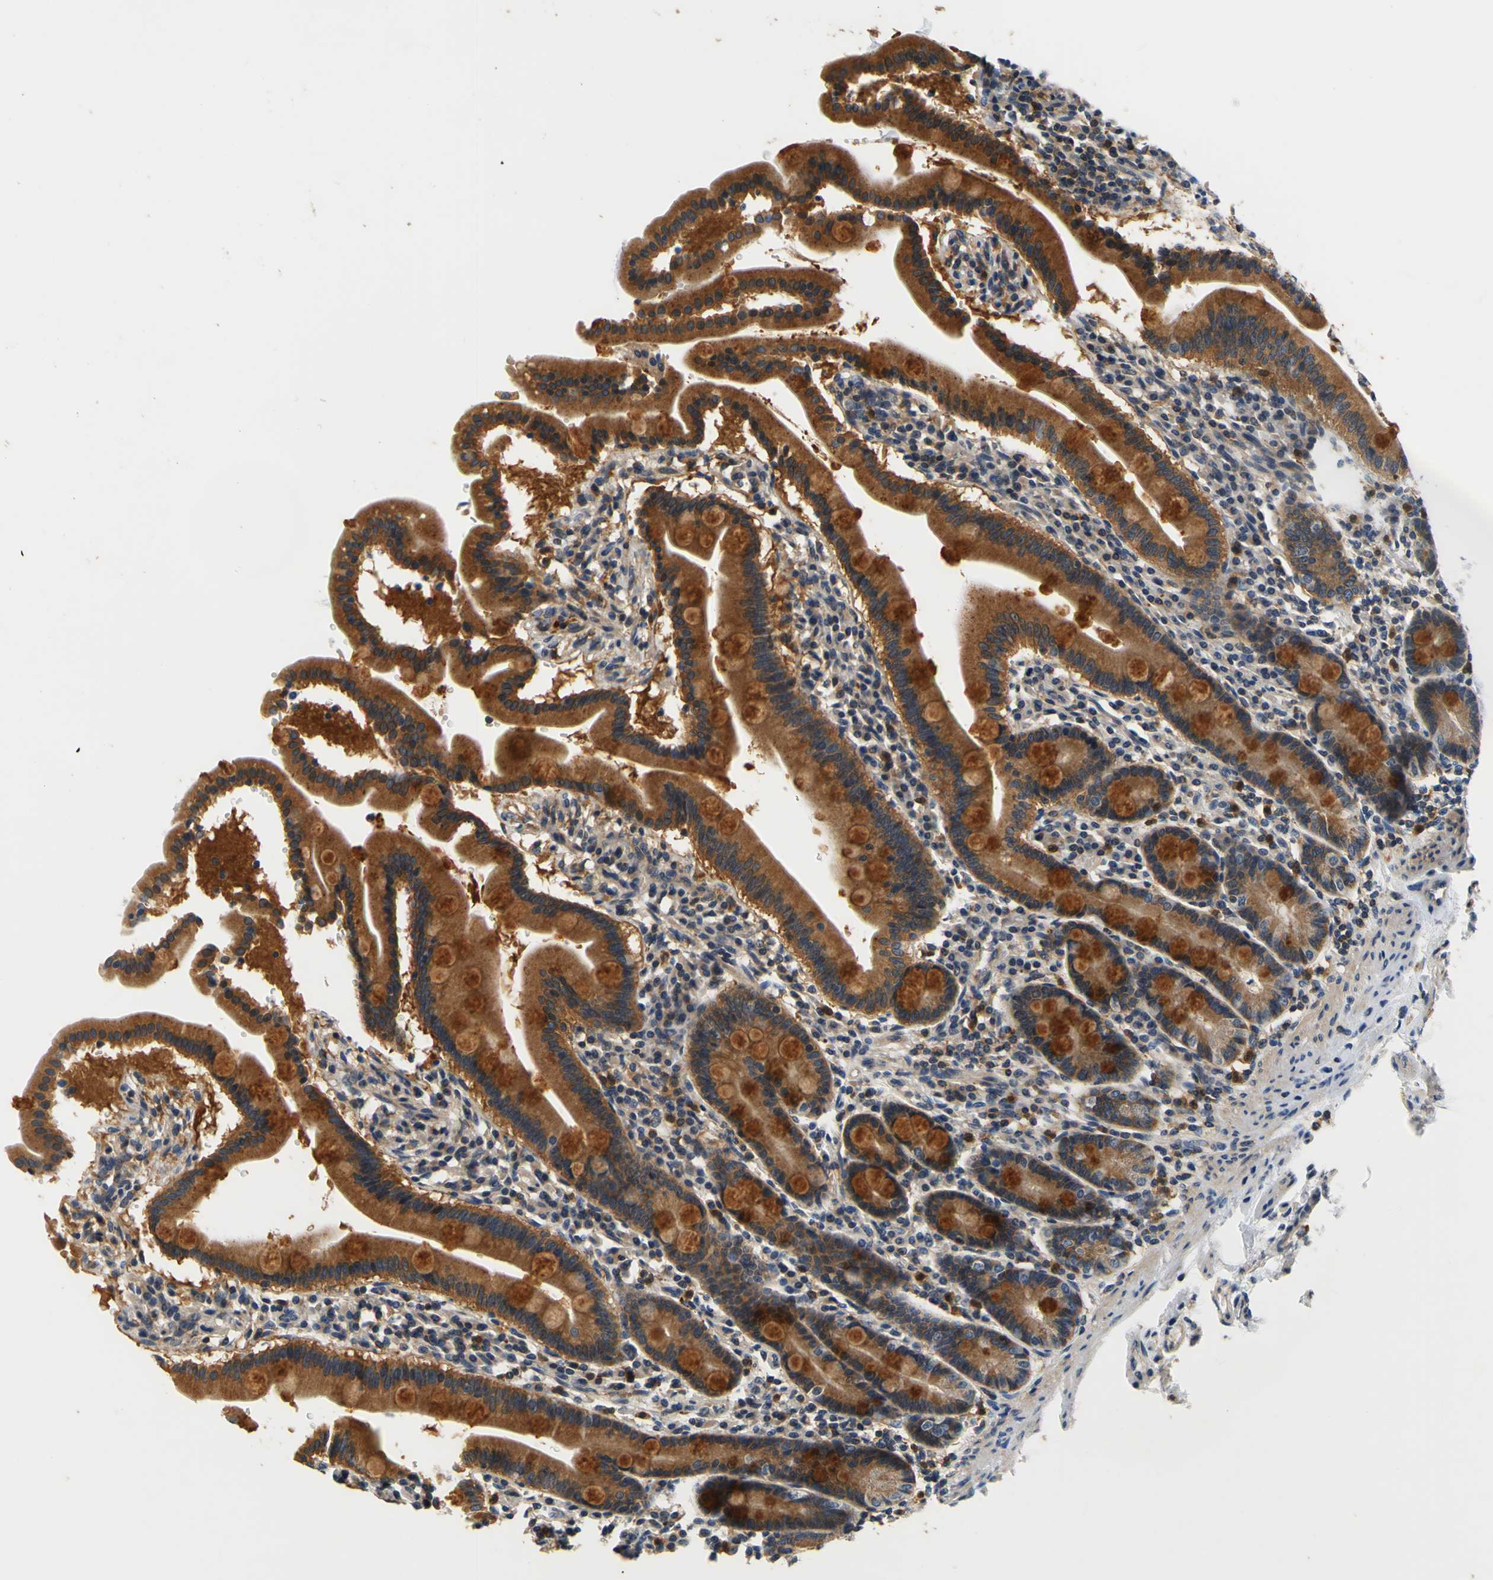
{"staining": {"intensity": "strong", "quantity": ">75%", "location": "cytoplasmic/membranous"}, "tissue": "duodenum", "cell_type": "Glandular cells", "image_type": "normal", "snomed": [{"axis": "morphology", "description": "Normal tissue, NOS"}, {"axis": "topography", "description": "Duodenum"}], "caption": "High-power microscopy captured an immunohistochemistry histopathology image of unremarkable duodenum, revealing strong cytoplasmic/membranous expression in about >75% of glandular cells. Immunohistochemistry (ihc) stains the protein in brown and the nuclei are stained blue.", "gene": "TNIK", "patient": {"sex": "male", "age": 50}}